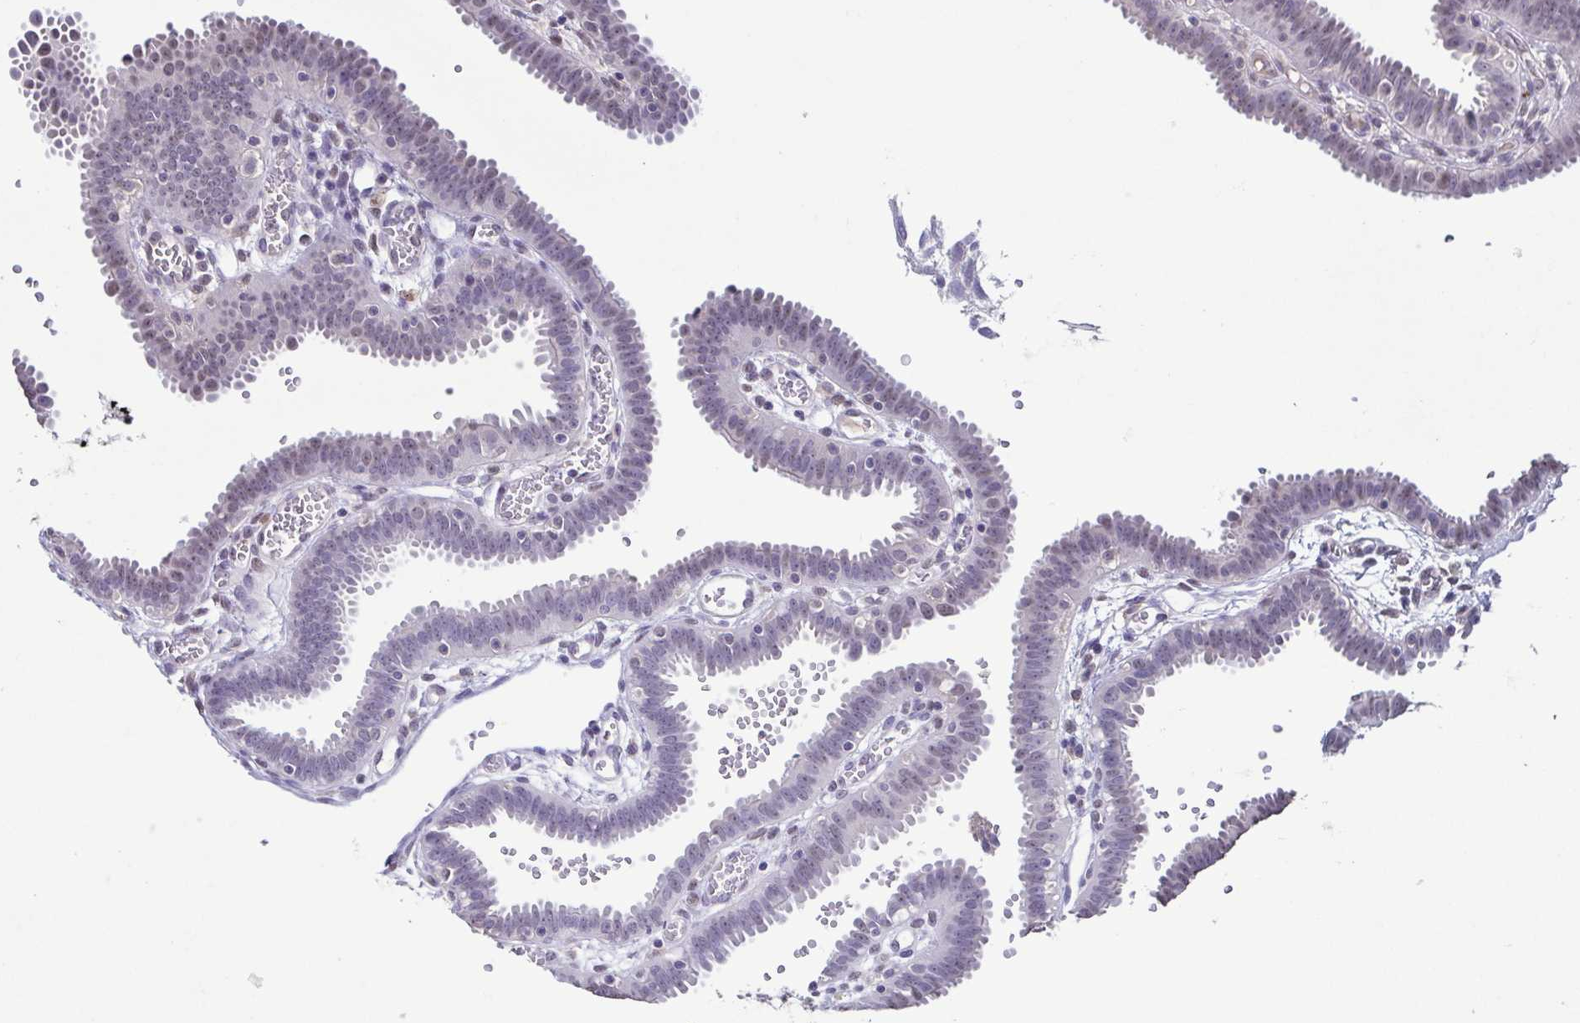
{"staining": {"intensity": "weak", "quantity": "25%-75%", "location": "nuclear"}, "tissue": "fallopian tube", "cell_type": "Glandular cells", "image_type": "normal", "snomed": [{"axis": "morphology", "description": "Normal tissue, NOS"}, {"axis": "topography", "description": "Fallopian tube"}], "caption": "Glandular cells reveal weak nuclear positivity in about 25%-75% of cells in benign fallopian tube.", "gene": "ACTRT3", "patient": {"sex": "female", "age": 37}}